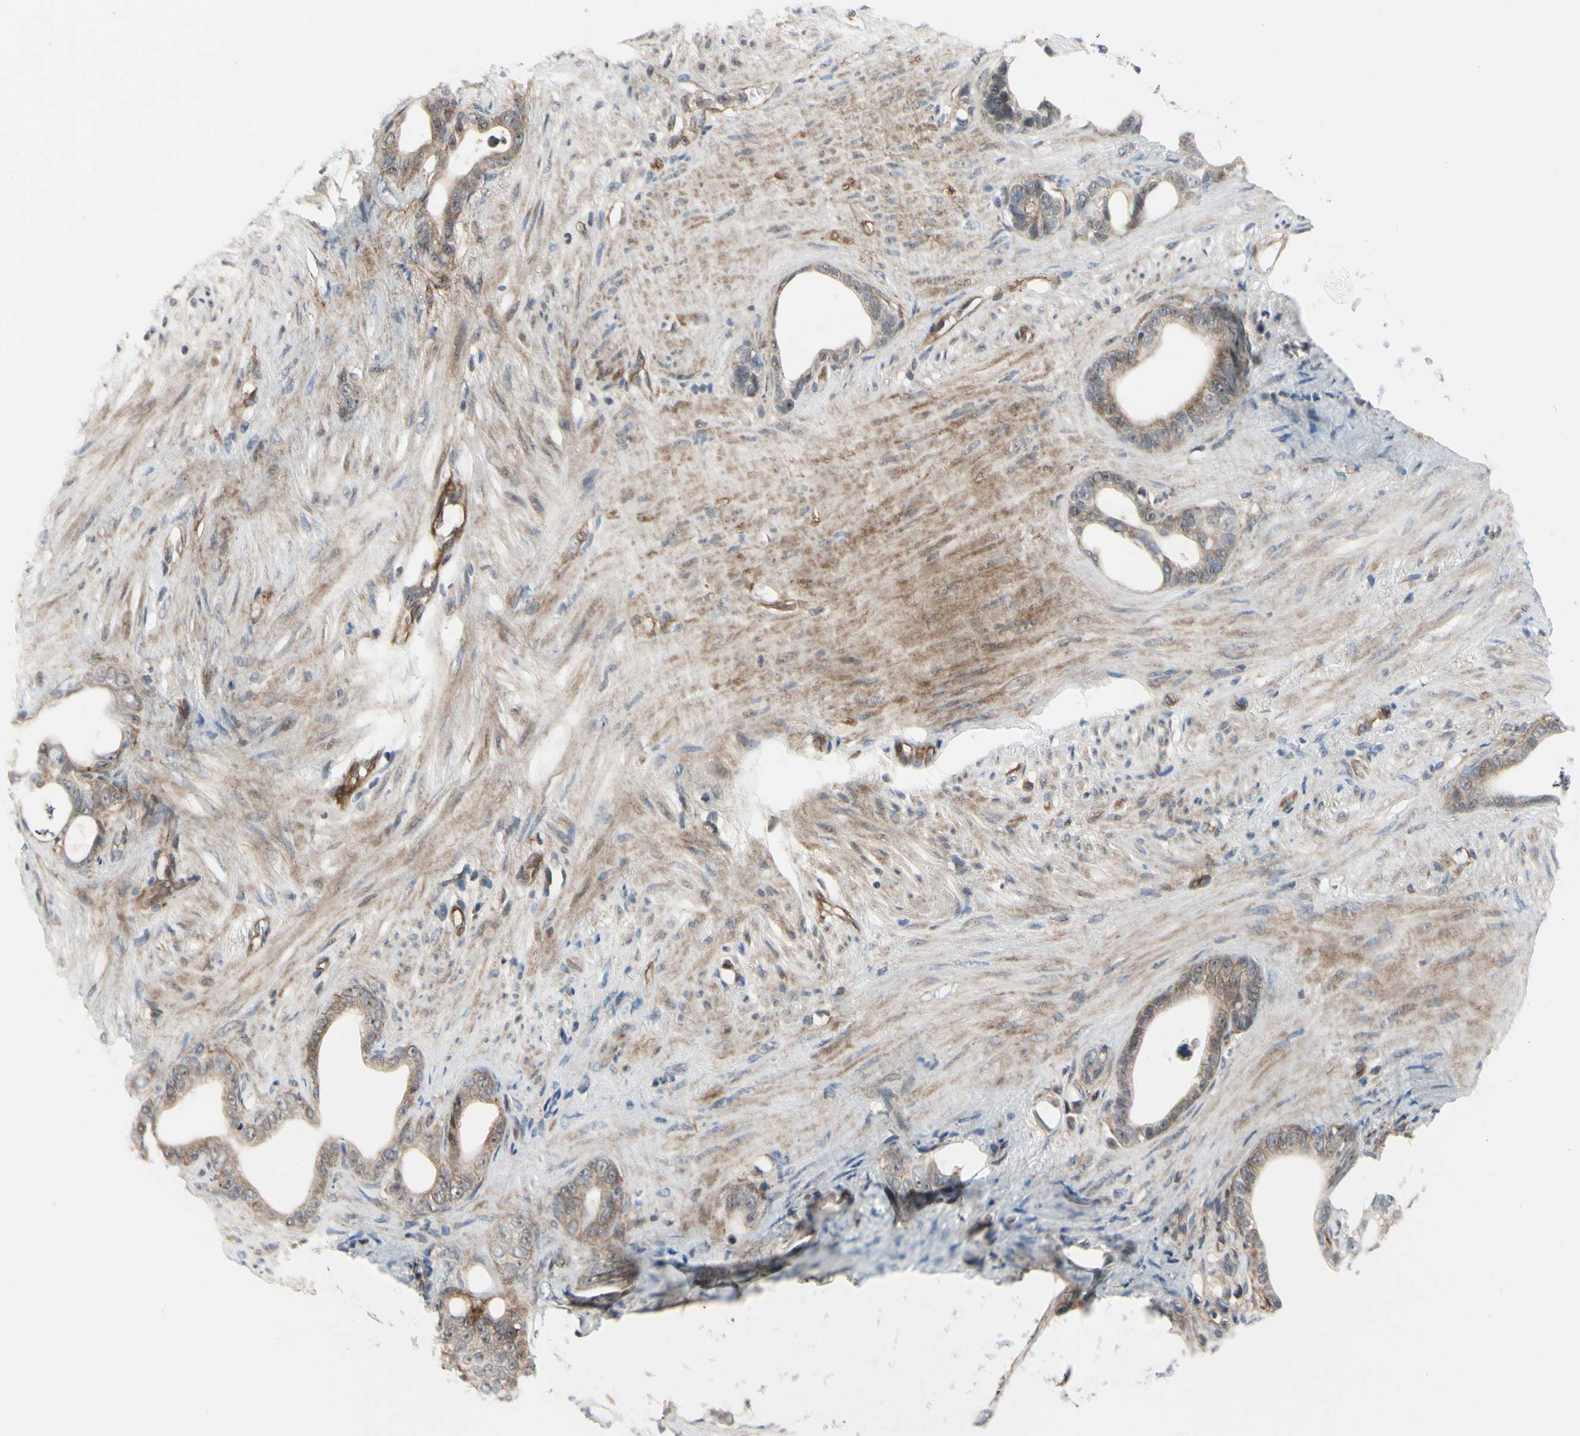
{"staining": {"intensity": "moderate", "quantity": ">75%", "location": "cytoplasmic/membranous,nuclear"}, "tissue": "stomach cancer", "cell_type": "Tumor cells", "image_type": "cancer", "snomed": [{"axis": "morphology", "description": "Adenocarcinoma, NOS"}, {"axis": "topography", "description": "Stomach"}], "caption": "This image reveals stomach adenocarcinoma stained with immunohistochemistry to label a protein in brown. The cytoplasmic/membranous and nuclear of tumor cells show moderate positivity for the protein. Nuclei are counter-stained blue.", "gene": "COMMD9", "patient": {"sex": "female", "age": 75}}